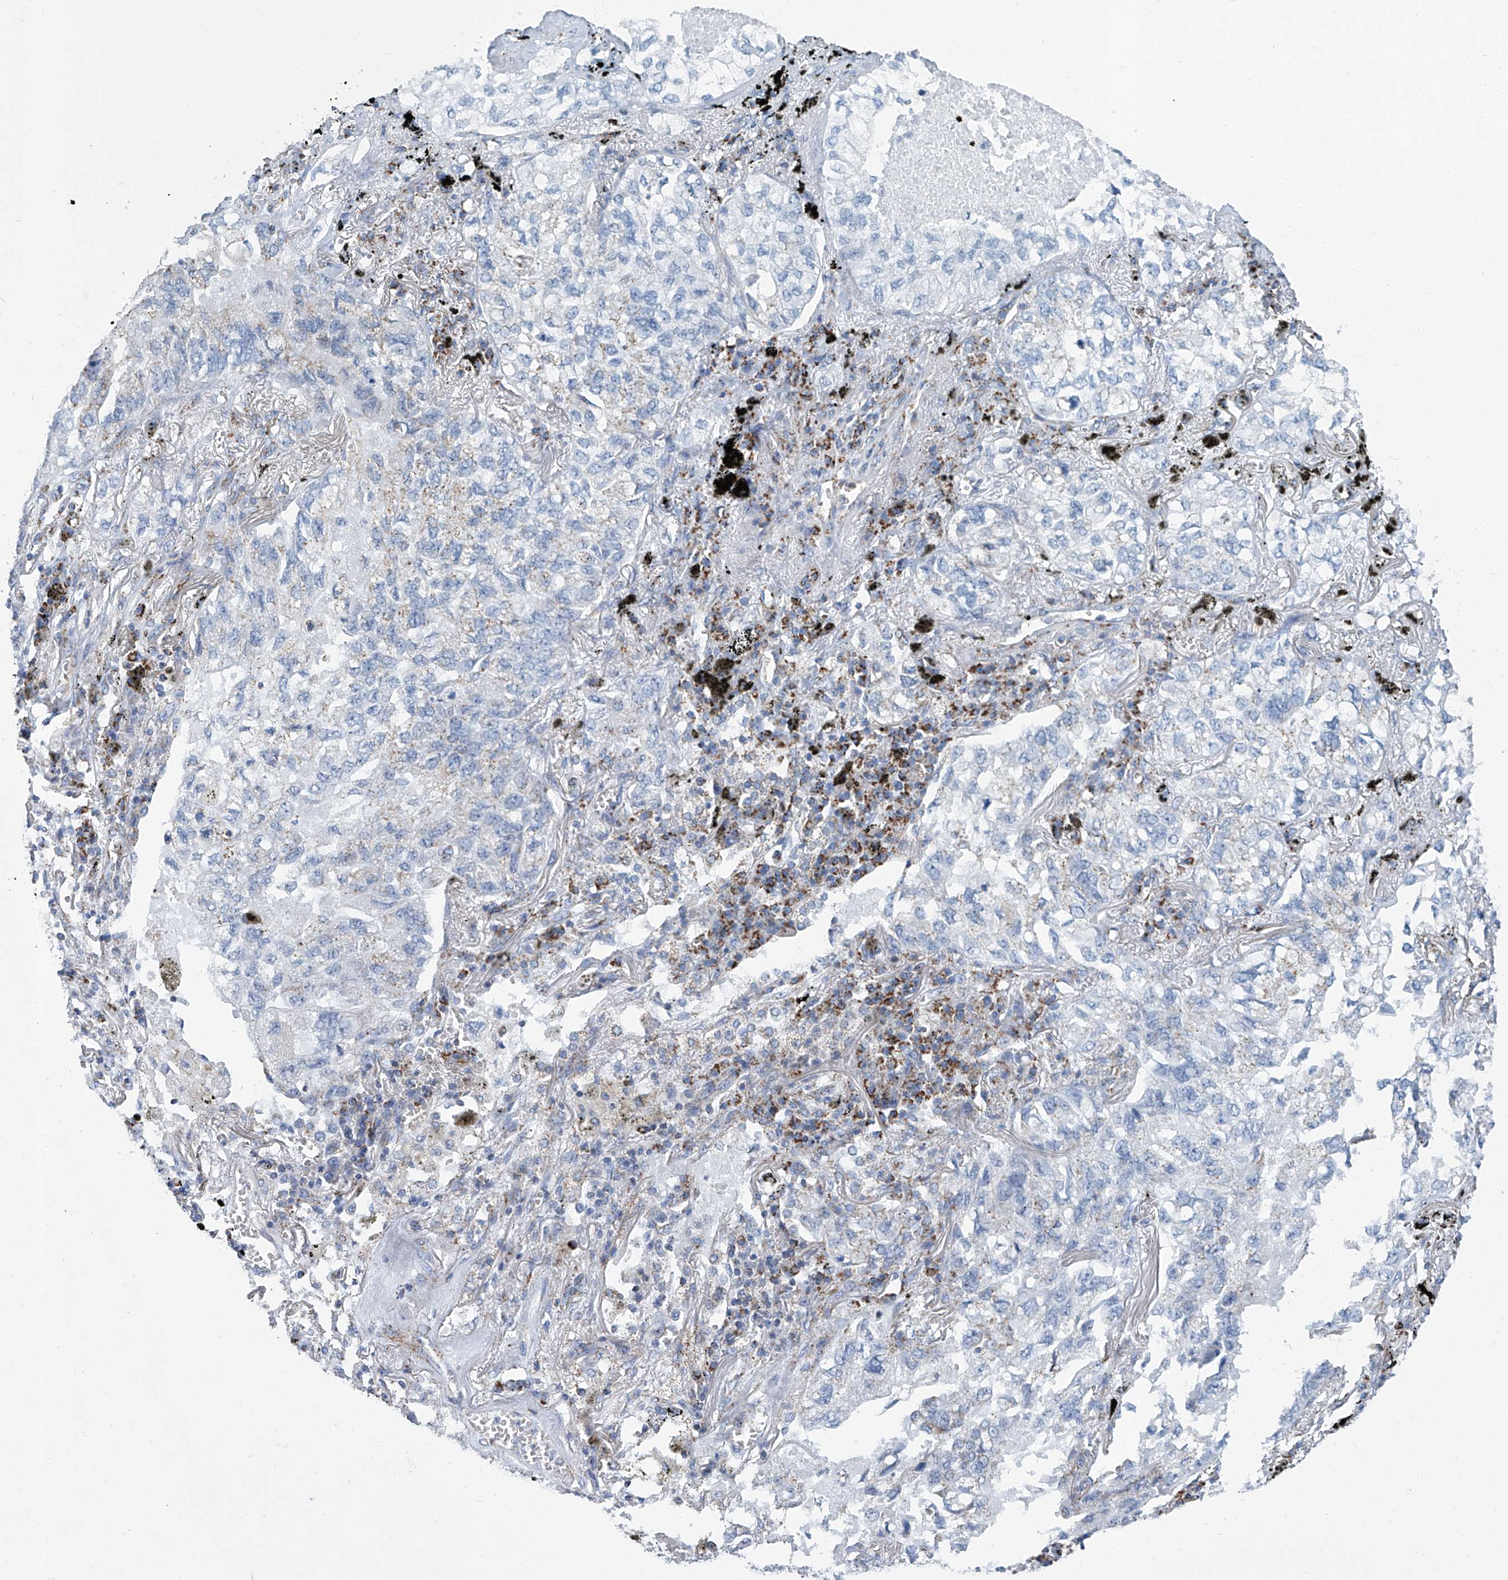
{"staining": {"intensity": "negative", "quantity": "none", "location": "none"}, "tissue": "lung cancer", "cell_type": "Tumor cells", "image_type": "cancer", "snomed": [{"axis": "morphology", "description": "Adenocarcinoma, NOS"}, {"axis": "topography", "description": "Lung"}], "caption": "IHC photomicrograph of adenocarcinoma (lung) stained for a protein (brown), which demonstrates no staining in tumor cells. (IHC, brightfield microscopy, high magnification).", "gene": "MT-ND1", "patient": {"sex": "male", "age": 65}}